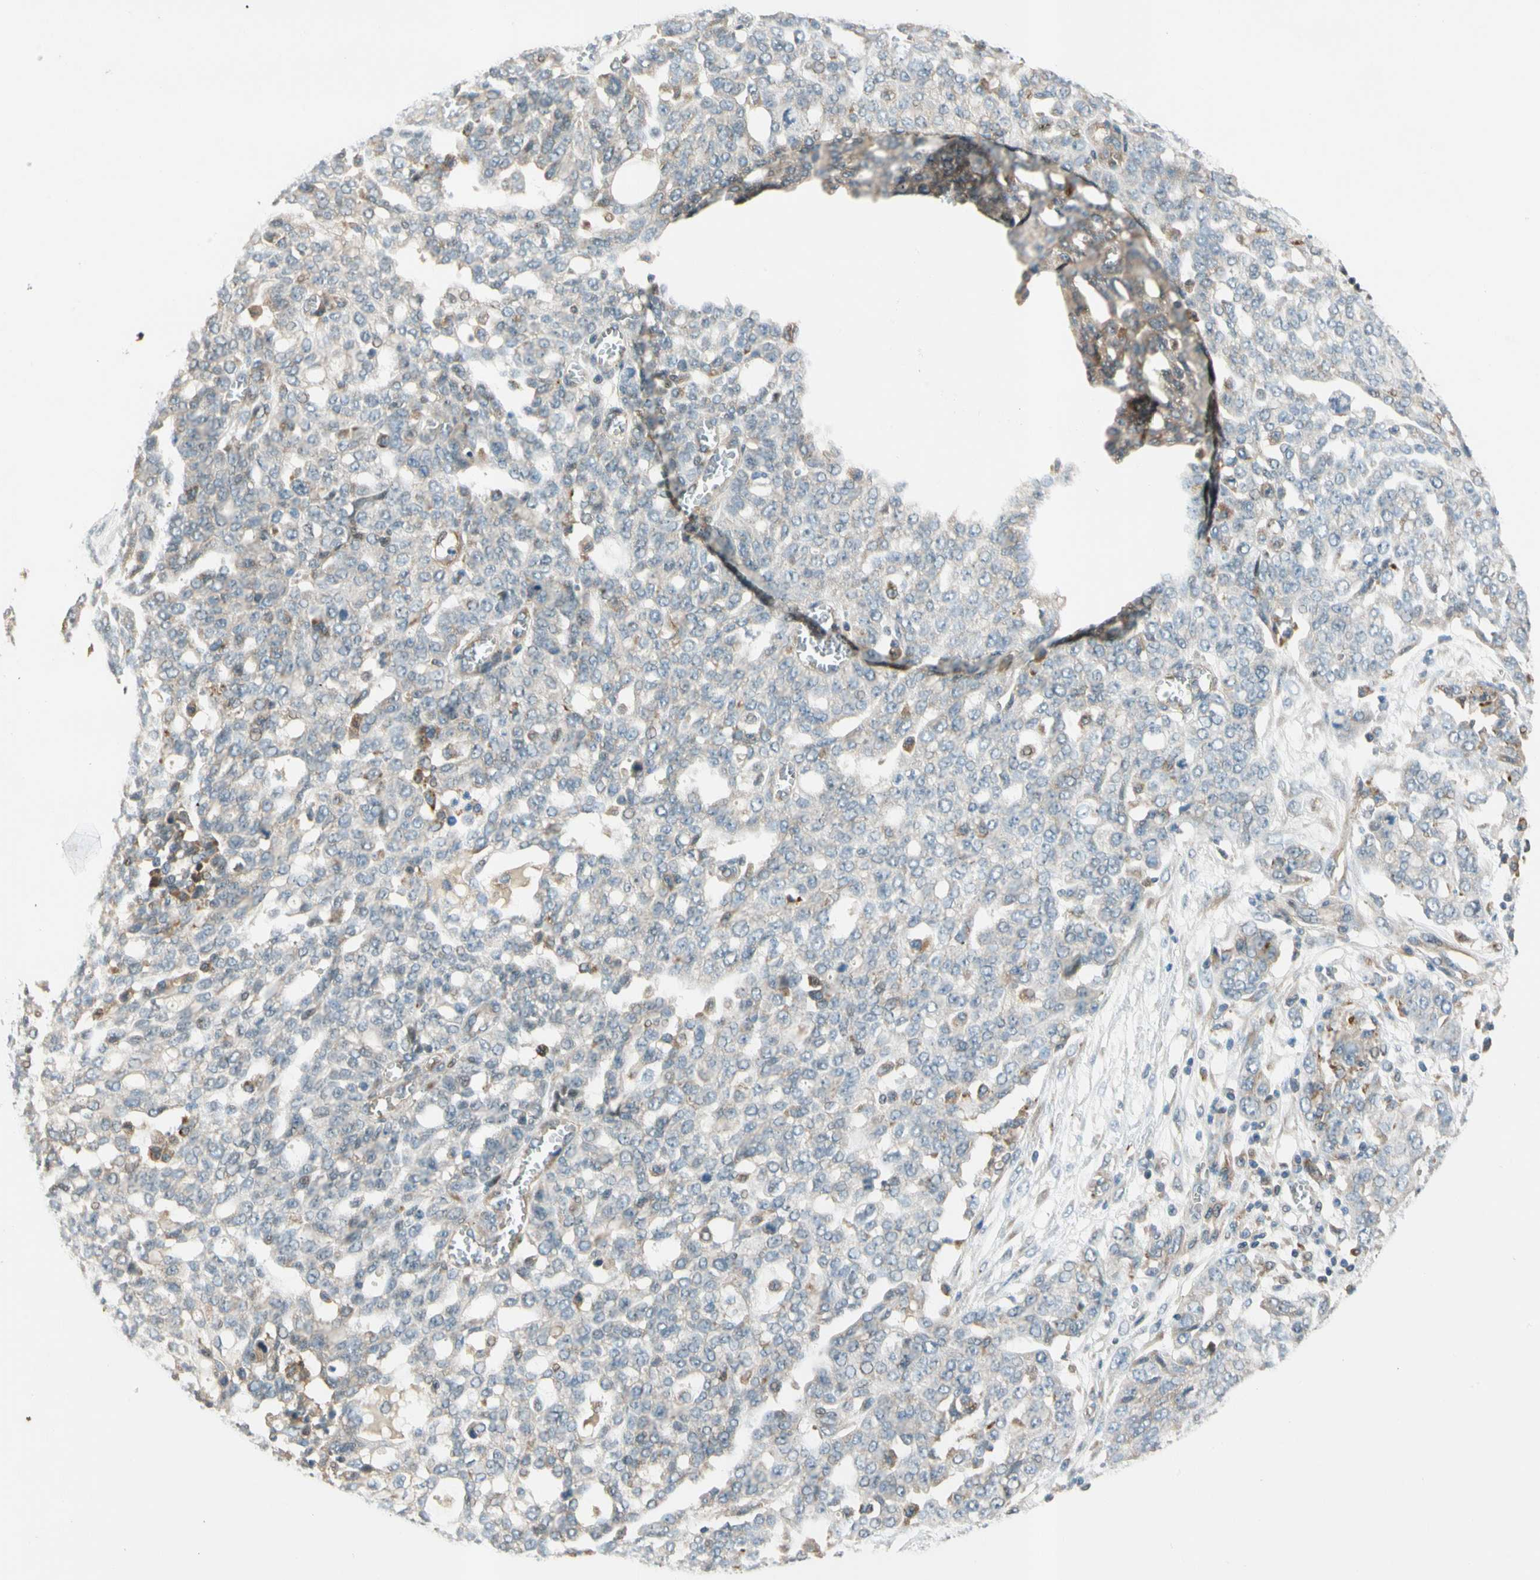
{"staining": {"intensity": "negative", "quantity": "none", "location": "none"}, "tissue": "ovarian cancer", "cell_type": "Tumor cells", "image_type": "cancer", "snomed": [{"axis": "morphology", "description": "Cystadenocarcinoma, serous, NOS"}, {"axis": "topography", "description": "Soft tissue"}, {"axis": "topography", "description": "Ovary"}], "caption": "IHC histopathology image of neoplastic tissue: ovarian cancer stained with DAB (3,3'-diaminobenzidine) exhibits no significant protein expression in tumor cells. (Brightfield microscopy of DAB (3,3'-diaminobenzidine) immunohistochemistry at high magnification).", "gene": "GATD1", "patient": {"sex": "female", "age": 57}}